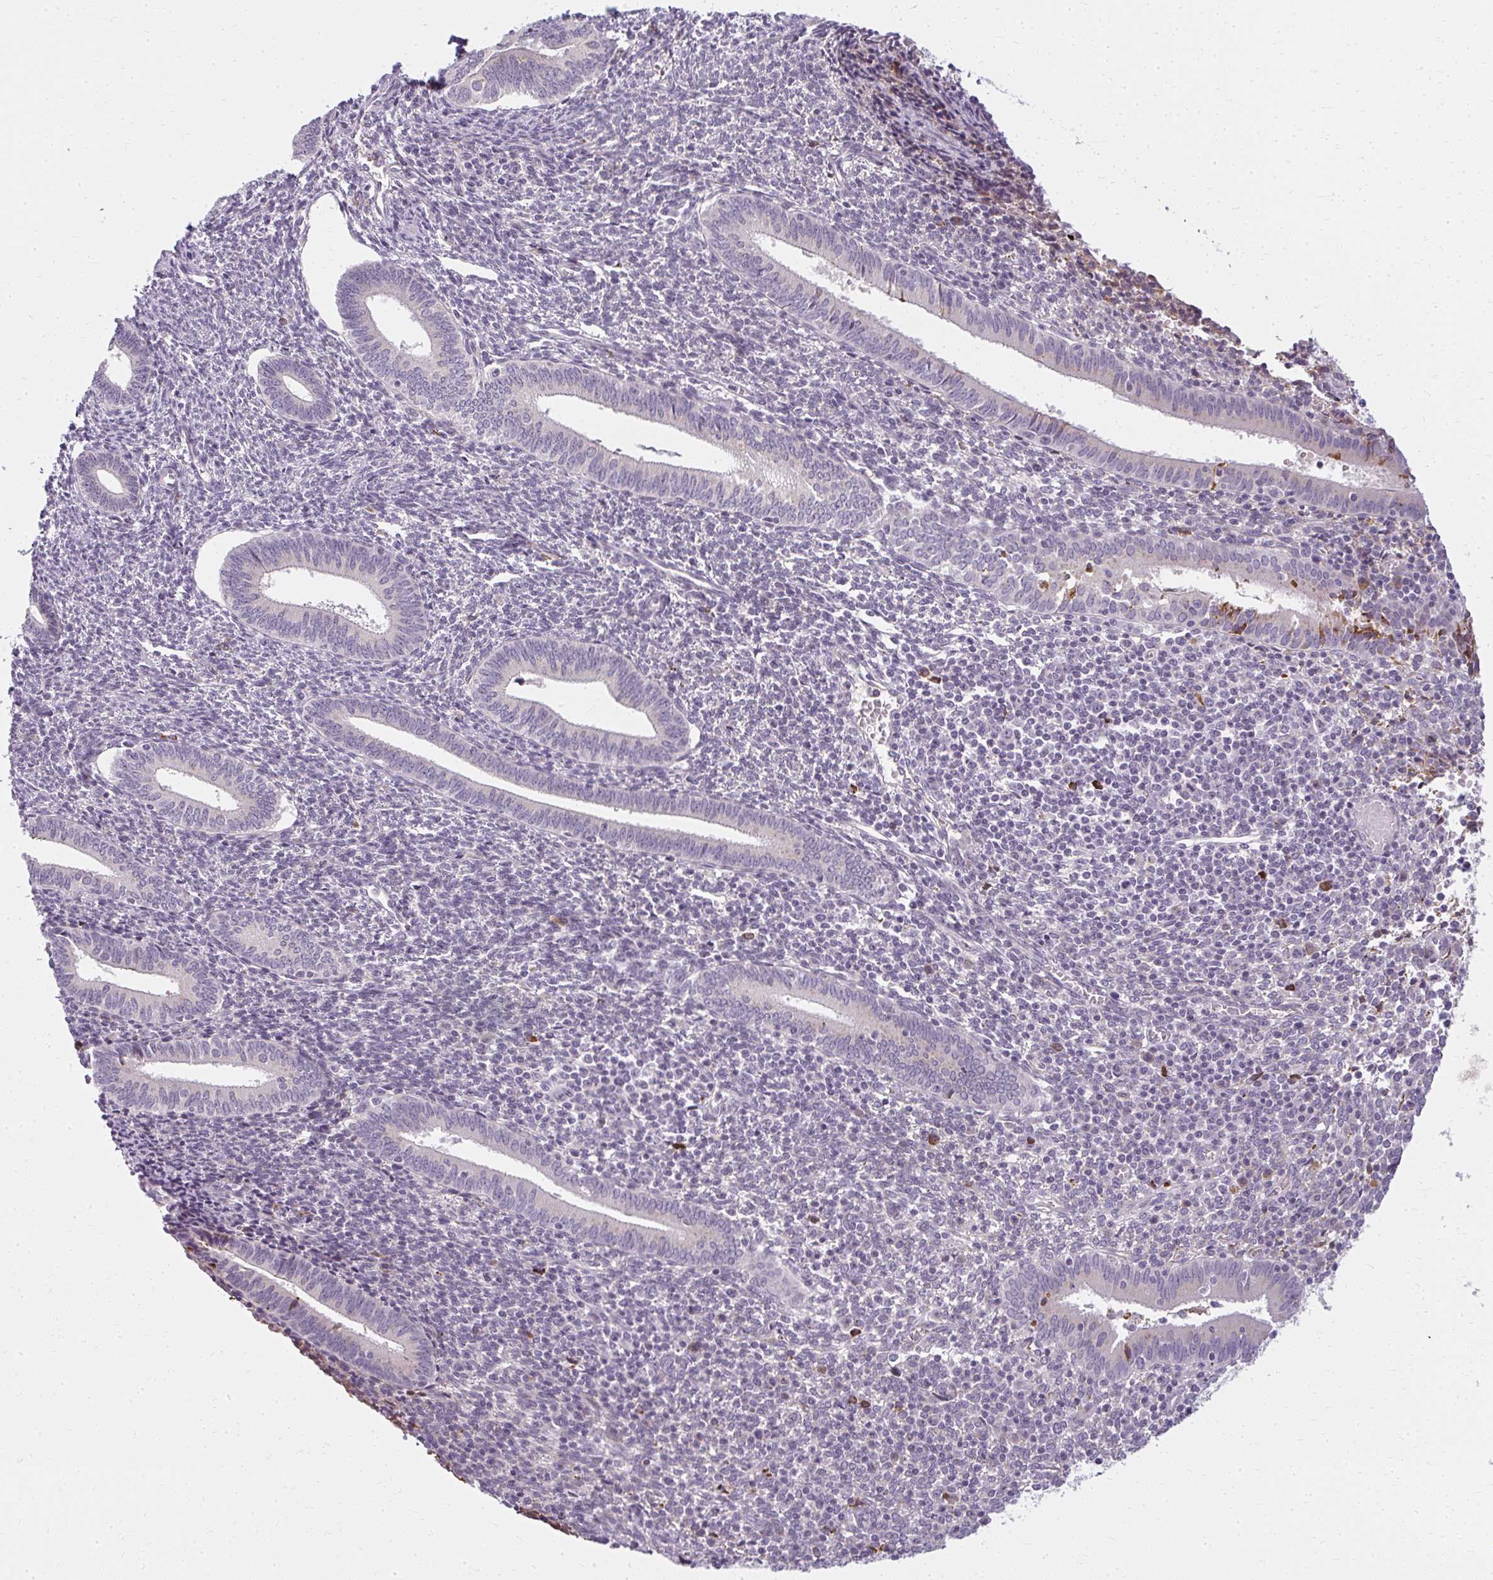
{"staining": {"intensity": "negative", "quantity": "none", "location": "none"}, "tissue": "endometrium", "cell_type": "Cells in endometrial stroma", "image_type": "normal", "snomed": [{"axis": "morphology", "description": "Normal tissue, NOS"}, {"axis": "topography", "description": "Endometrium"}], "caption": "The photomicrograph shows no significant positivity in cells in endometrial stroma of endometrium.", "gene": "ZFYVE26", "patient": {"sex": "female", "age": 41}}